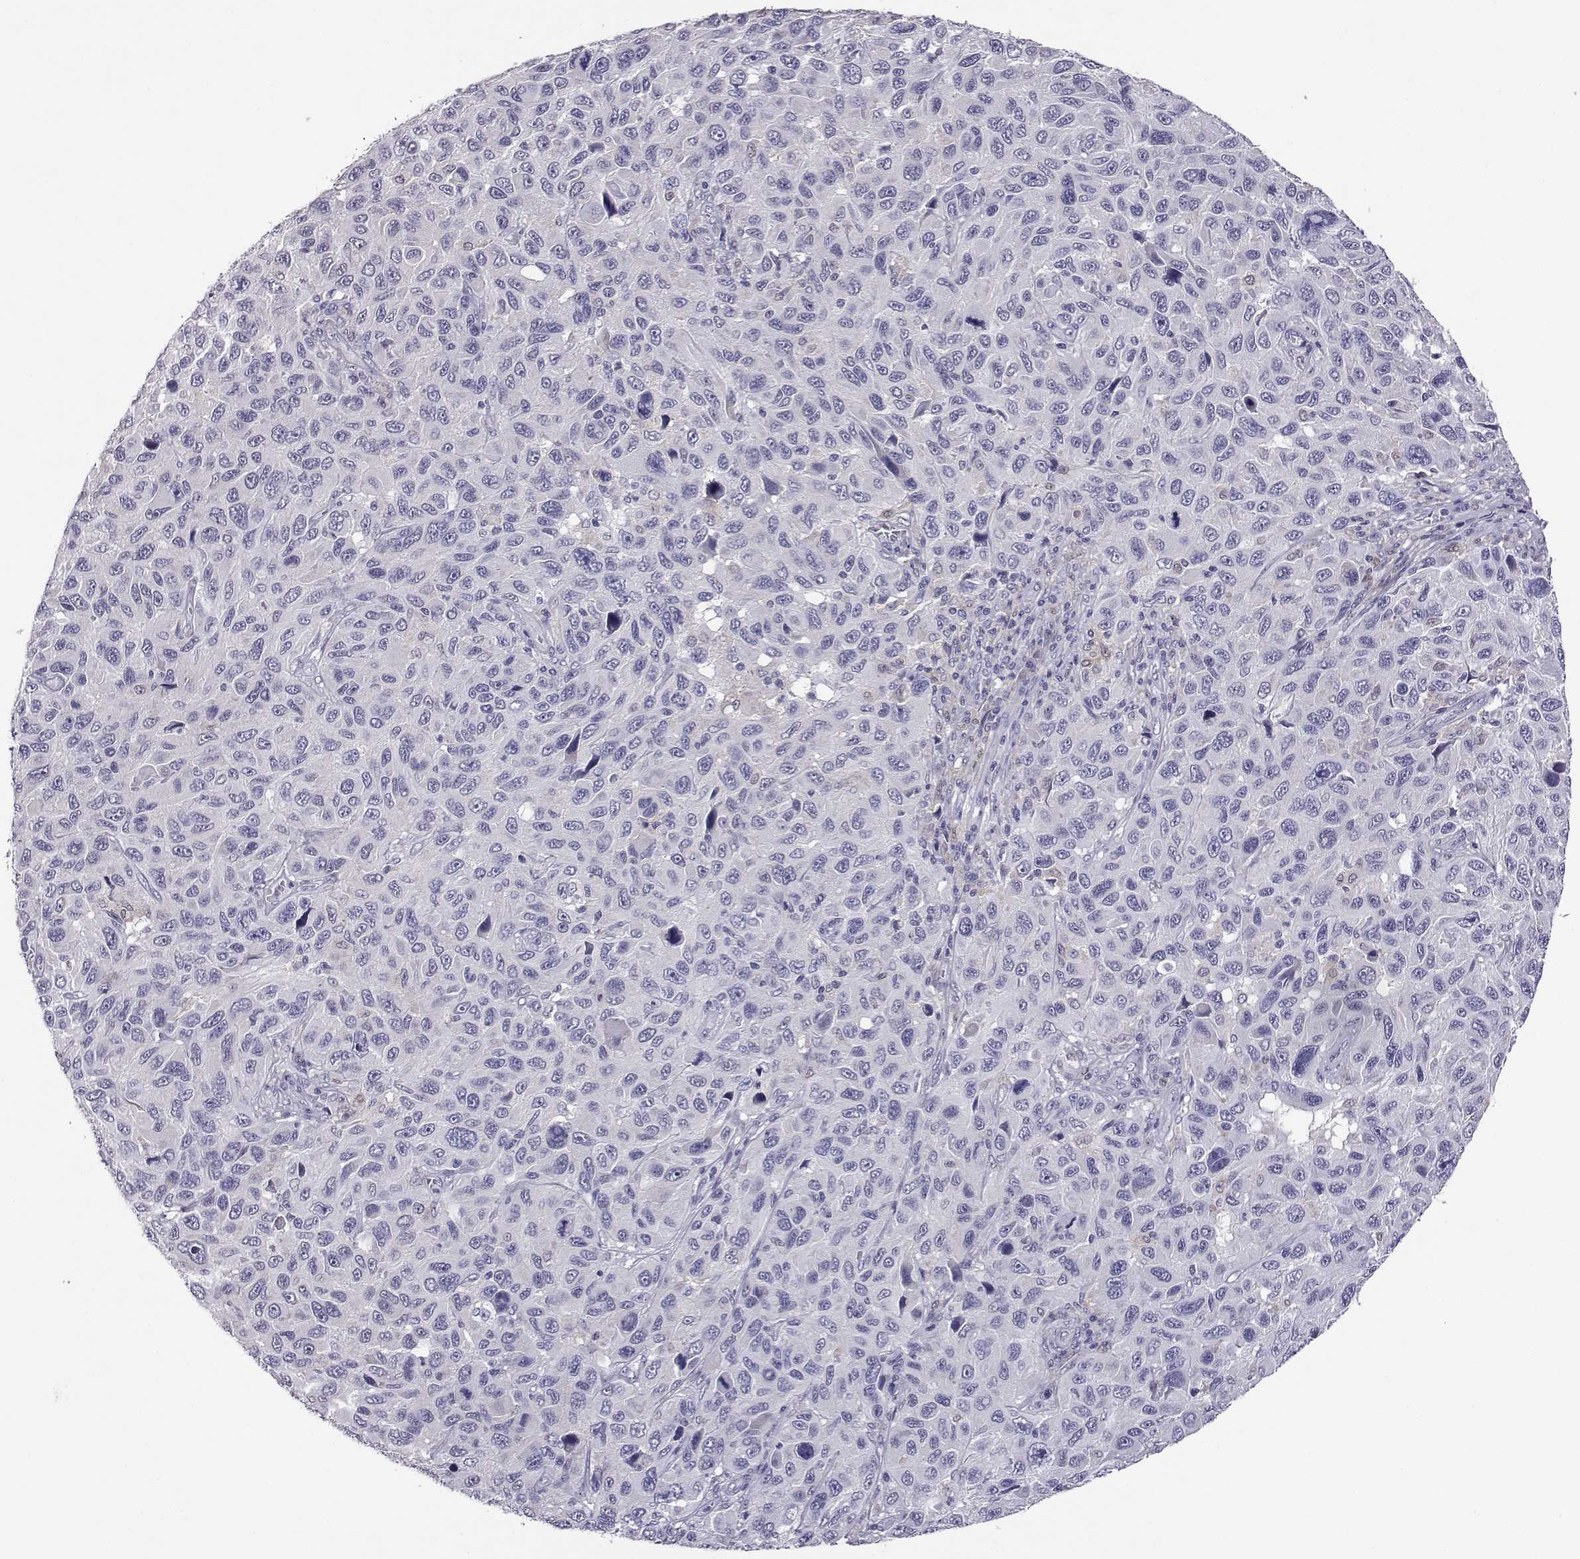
{"staining": {"intensity": "negative", "quantity": "none", "location": "none"}, "tissue": "melanoma", "cell_type": "Tumor cells", "image_type": "cancer", "snomed": [{"axis": "morphology", "description": "Malignant melanoma, NOS"}, {"axis": "topography", "description": "Skin"}], "caption": "Tumor cells are negative for protein expression in human melanoma. (Stains: DAB (3,3'-diaminobenzidine) immunohistochemistry (IHC) with hematoxylin counter stain, Microscopy: brightfield microscopy at high magnification).", "gene": "AKR1B1", "patient": {"sex": "male", "age": 53}}